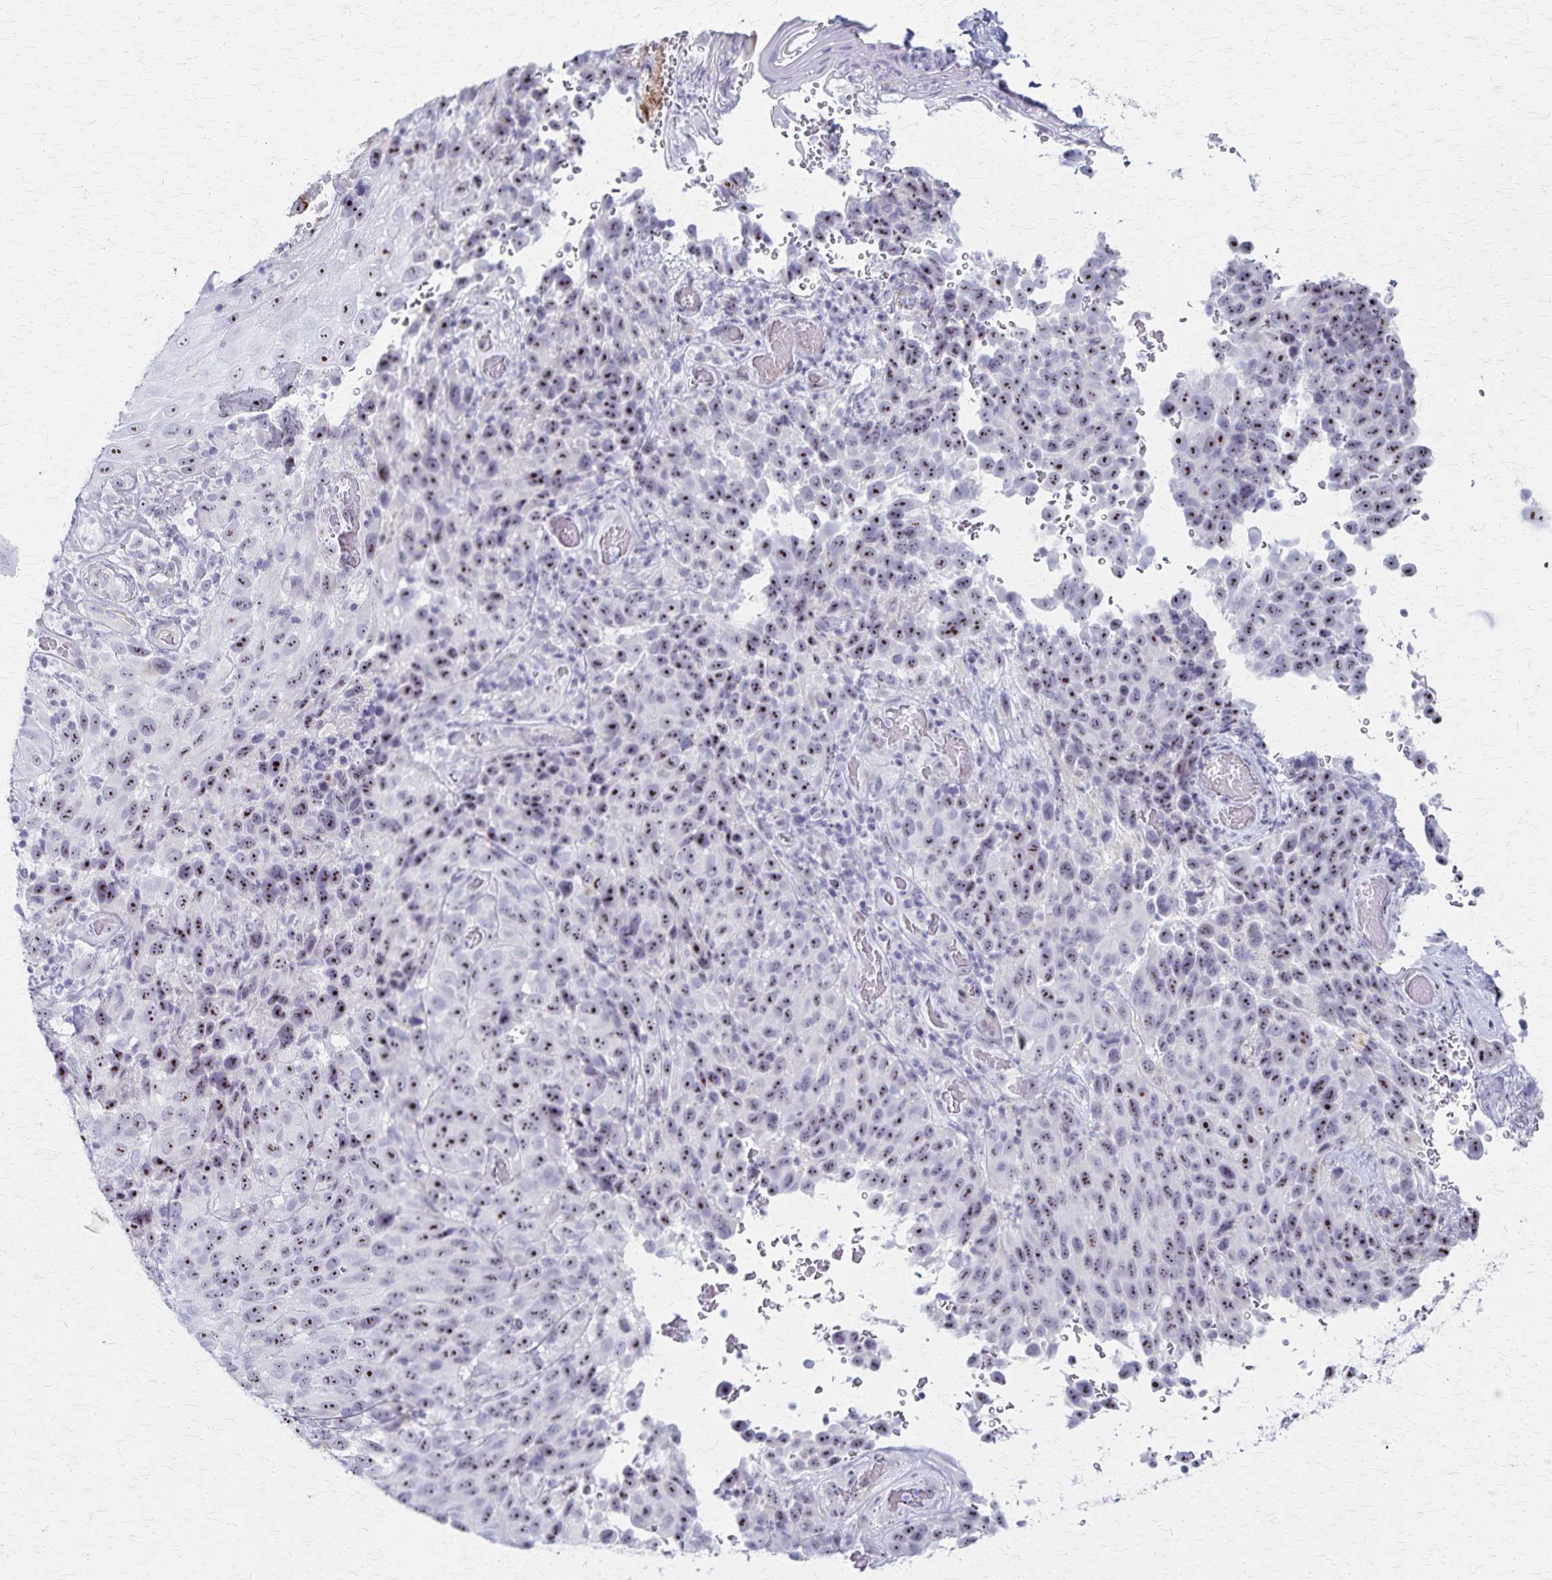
{"staining": {"intensity": "moderate", "quantity": ">75%", "location": "nuclear"}, "tissue": "melanoma", "cell_type": "Tumor cells", "image_type": "cancer", "snomed": [{"axis": "morphology", "description": "Malignant melanoma, NOS"}, {"axis": "topography", "description": "Skin"}], "caption": "Immunohistochemistry micrograph of melanoma stained for a protein (brown), which shows medium levels of moderate nuclear expression in approximately >75% of tumor cells.", "gene": "DLK2", "patient": {"sex": "male", "age": 85}}